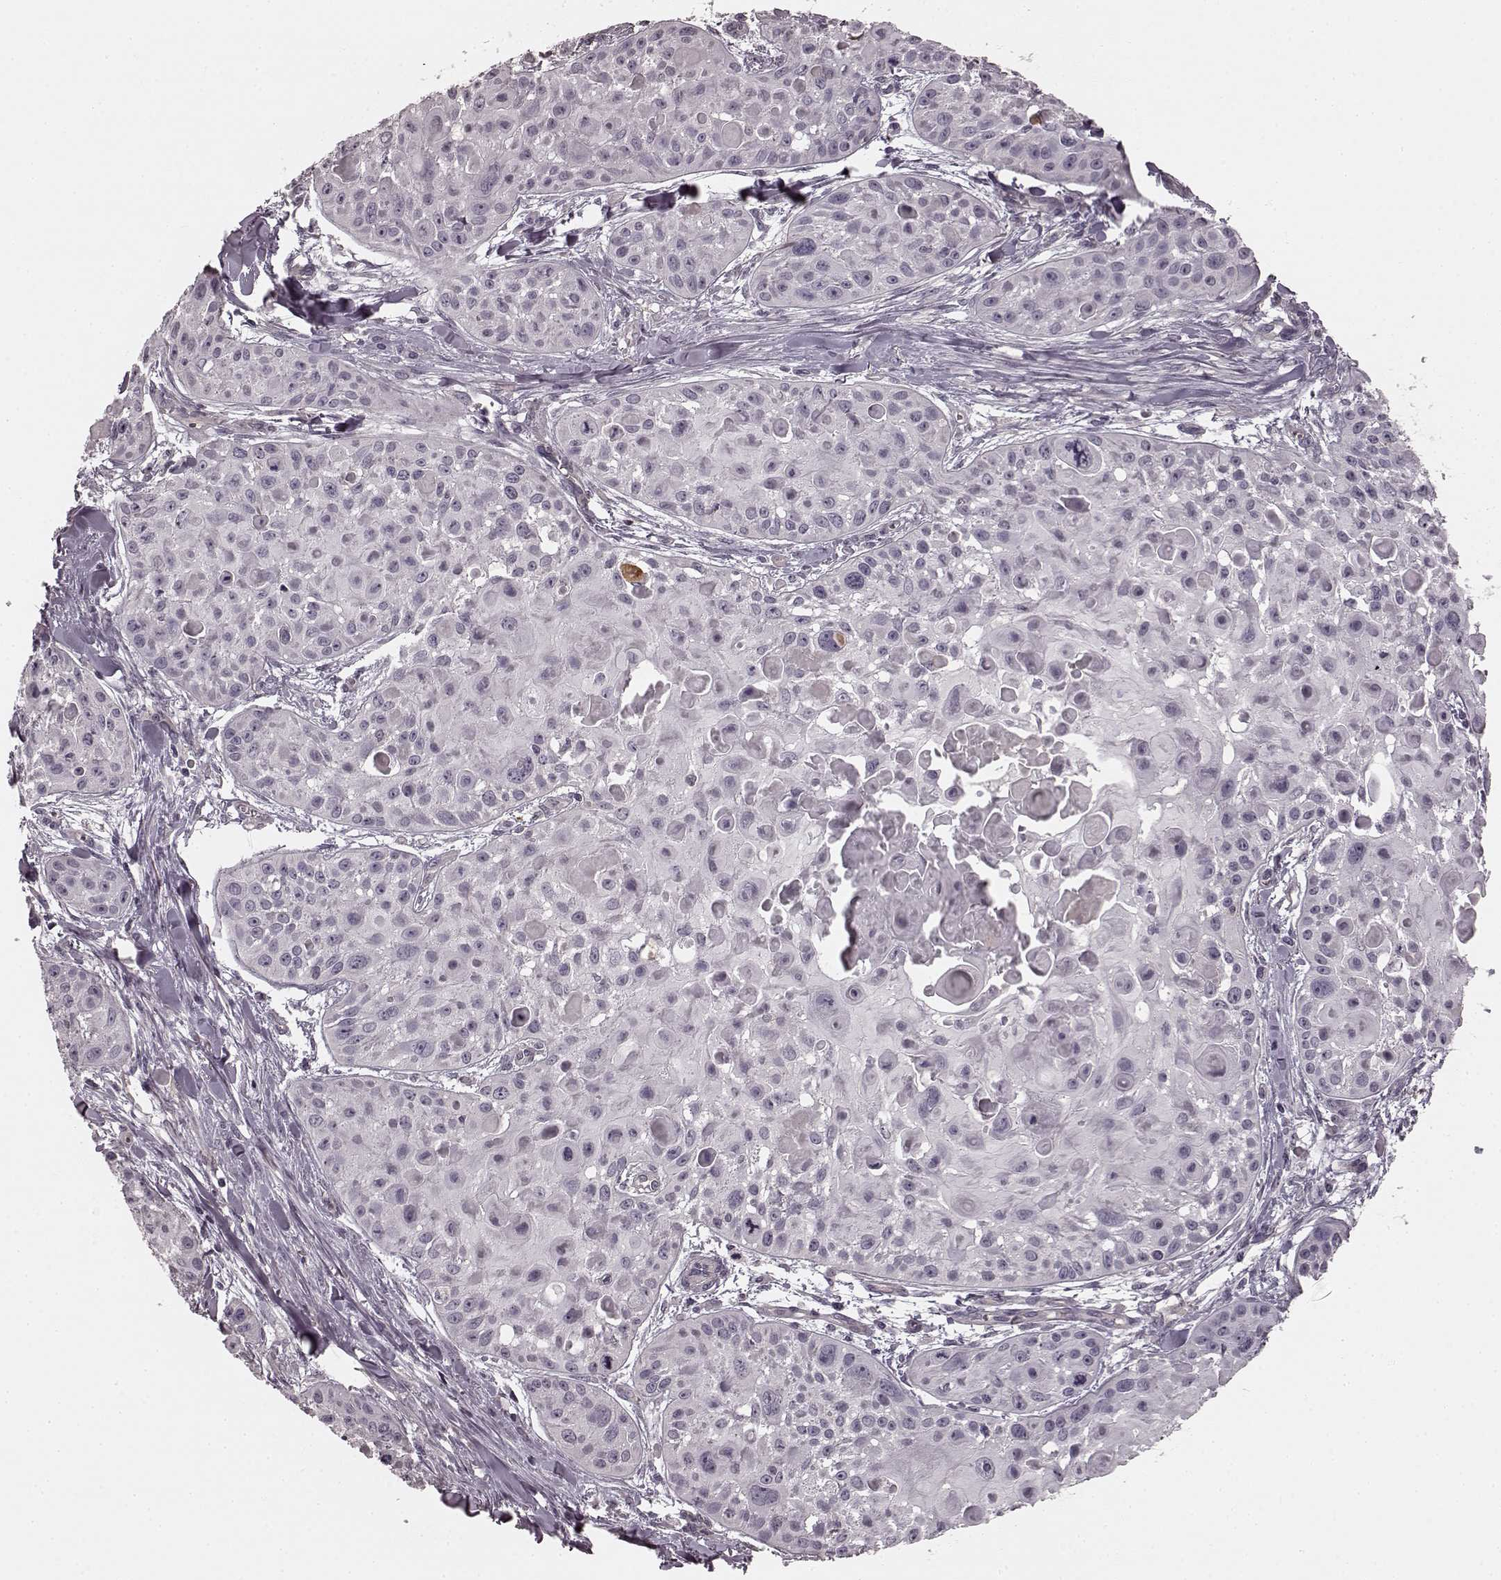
{"staining": {"intensity": "negative", "quantity": "none", "location": "none"}, "tissue": "skin cancer", "cell_type": "Tumor cells", "image_type": "cancer", "snomed": [{"axis": "morphology", "description": "Squamous cell carcinoma, NOS"}, {"axis": "topography", "description": "Skin"}, {"axis": "topography", "description": "Anal"}], "caption": "An immunohistochemistry (IHC) histopathology image of skin cancer is shown. There is no staining in tumor cells of skin cancer.", "gene": "PRKCE", "patient": {"sex": "female", "age": 75}}